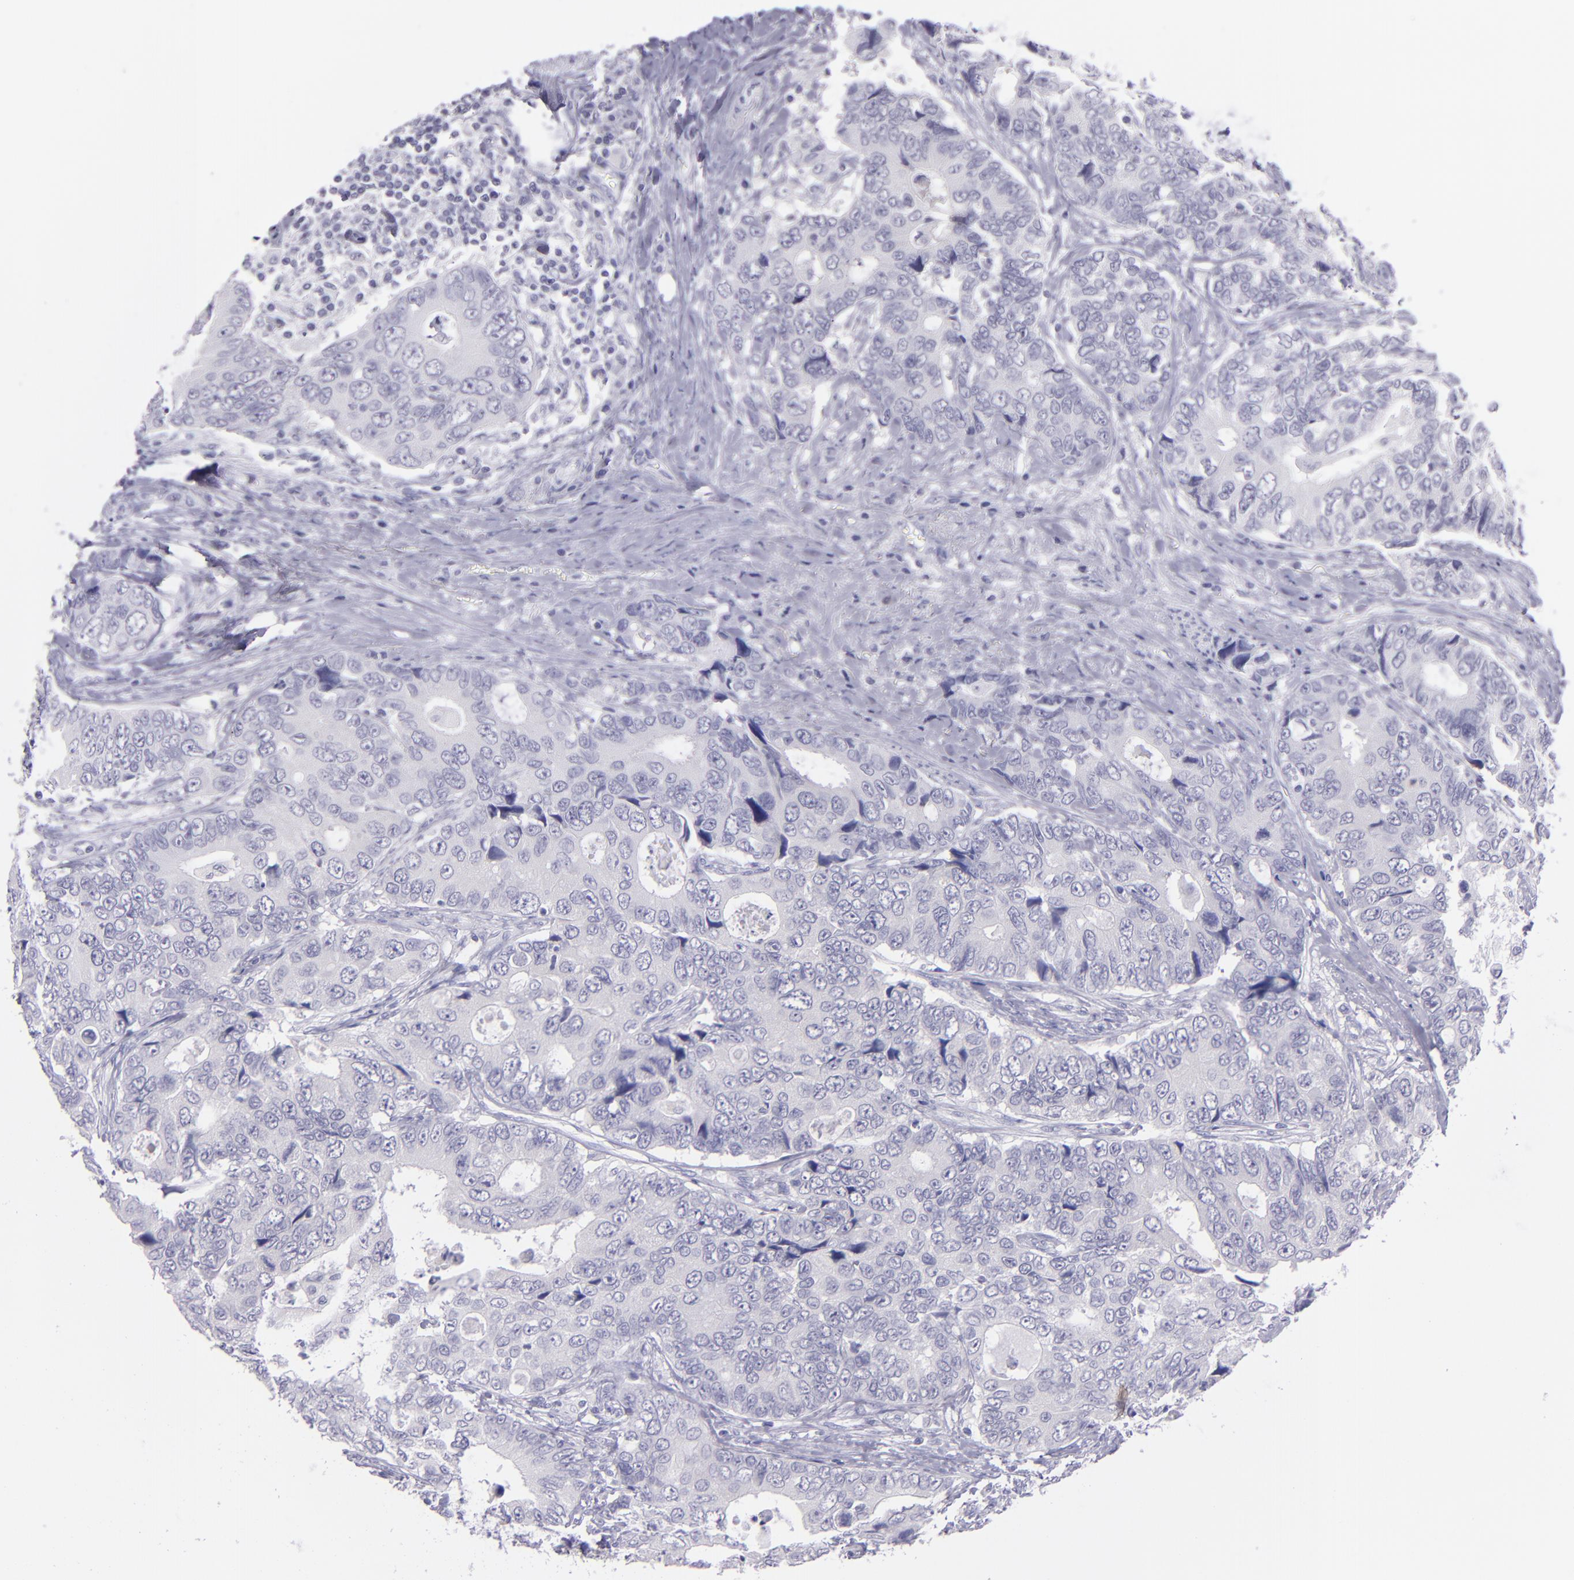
{"staining": {"intensity": "negative", "quantity": "none", "location": "none"}, "tissue": "colorectal cancer", "cell_type": "Tumor cells", "image_type": "cancer", "snomed": [{"axis": "morphology", "description": "Adenocarcinoma, NOS"}, {"axis": "topography", "description": "Rectum"}], "caption": "Human colorectal cancer stained for a protein using immunohistochemistry demonstrates no expression in tumor cells.", "gene": "TNNT3", "patient": {"sex": "female", "age": 67}}